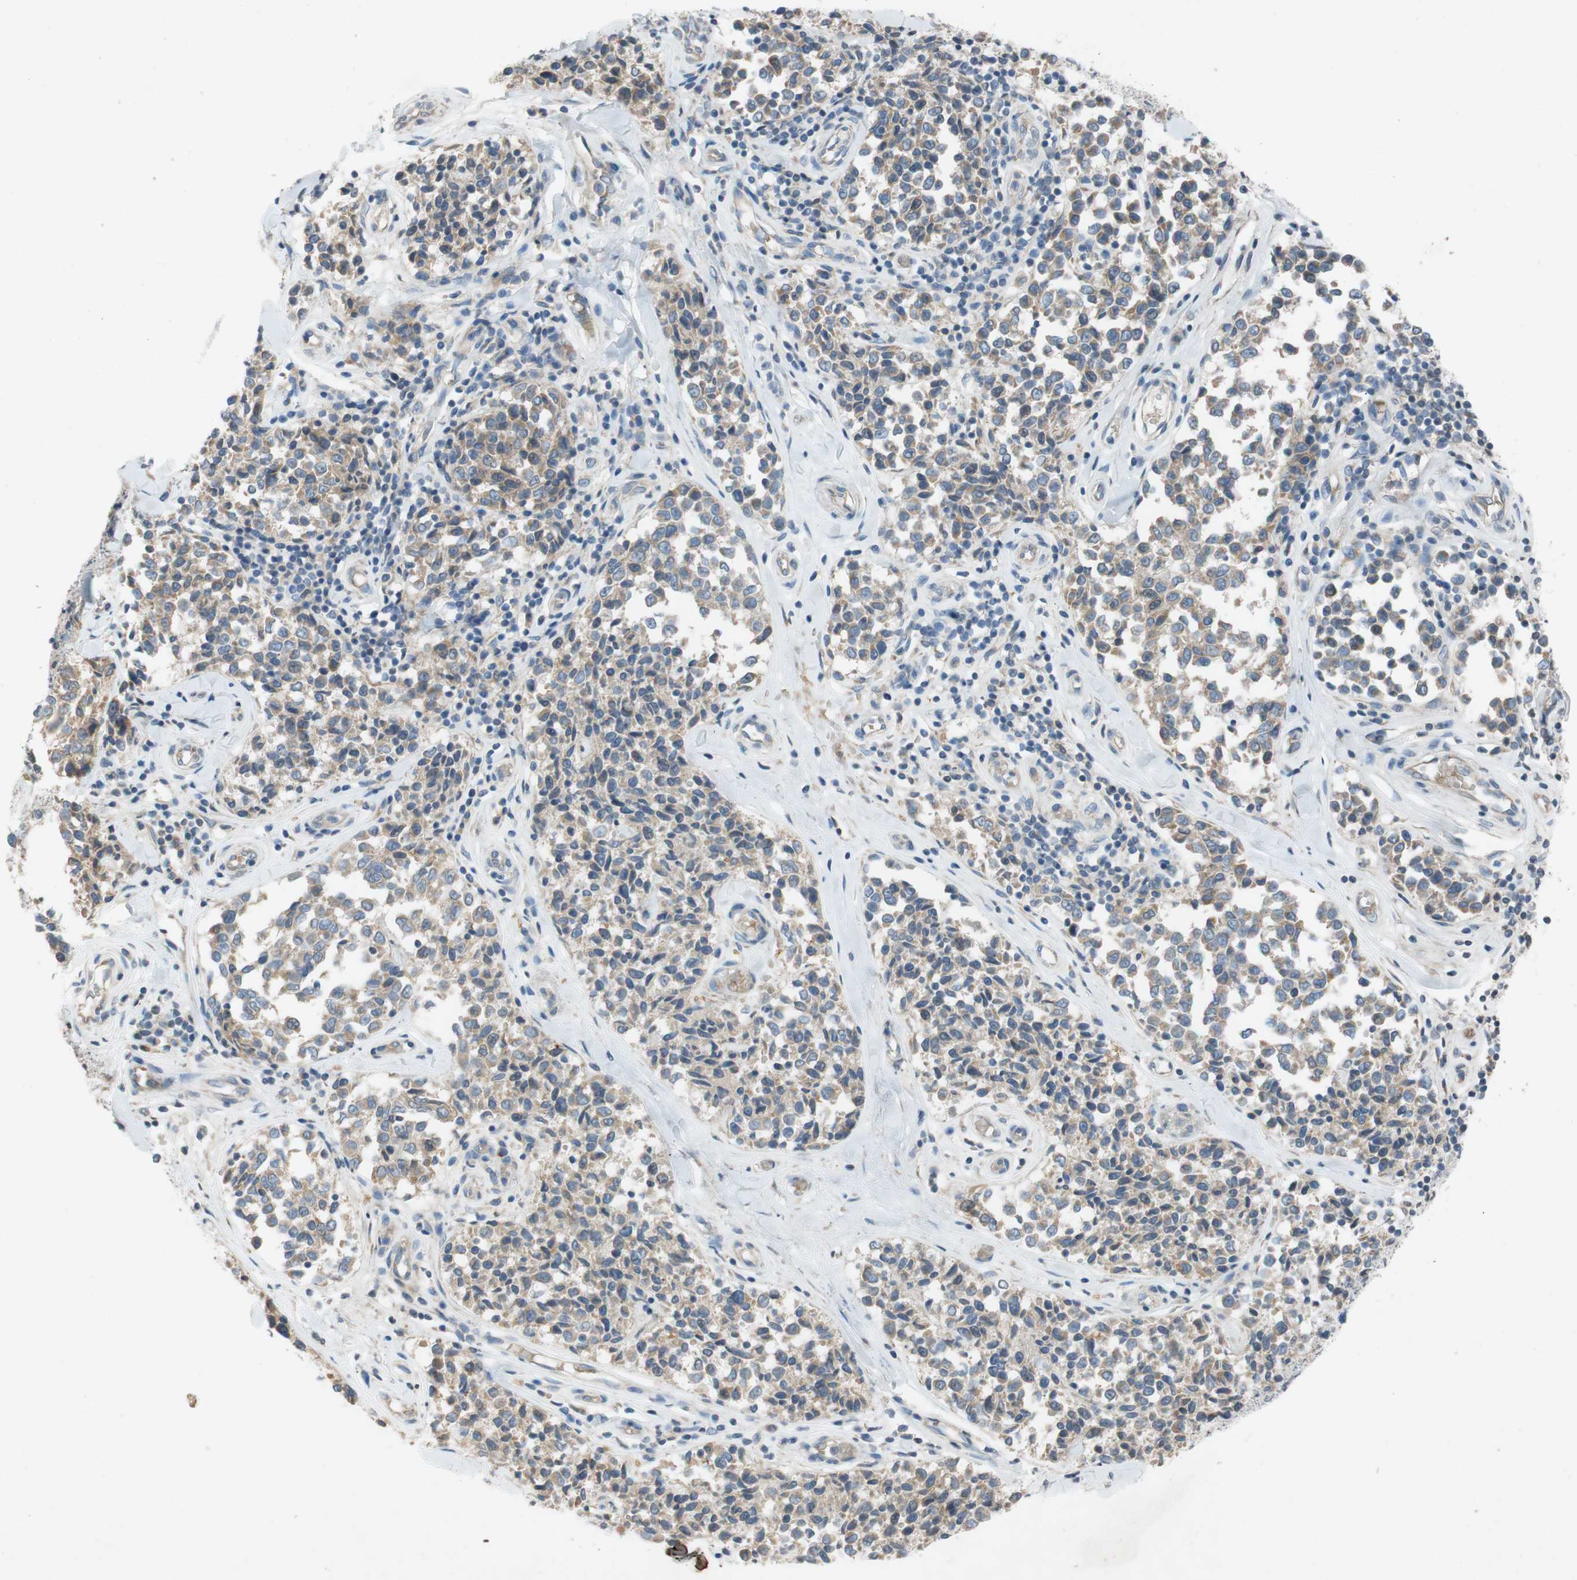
{"staining": {"intensity": "weak", "quantity": ">75%", "location": "cytoplasmic/membranous"}, "tissue": "melanoma", "cell_type": "Tumor cells", "image_type": "cancer", "snomed": [{"axis": "morphology", "description": "Malignant melanoma, NOS"}, {"axis": "topography", "description": "Skin"}], "caption": "High-magnification brightfield microscopy of malignant melanoma stained with DAB (3,3'-diaminobenzidine) (brown) and counterstained with hematoxylin (blue). tumor cells exhibit weak cytoplasmic/membranous positivity is identified in approximately>75% of cells. Using DAB (brown) and hematoxylin (blue) stains, captured at high magnification using brightfield microscopy.", "gene": "ADD2", "patient": {"sex": "female", "age": 64}}